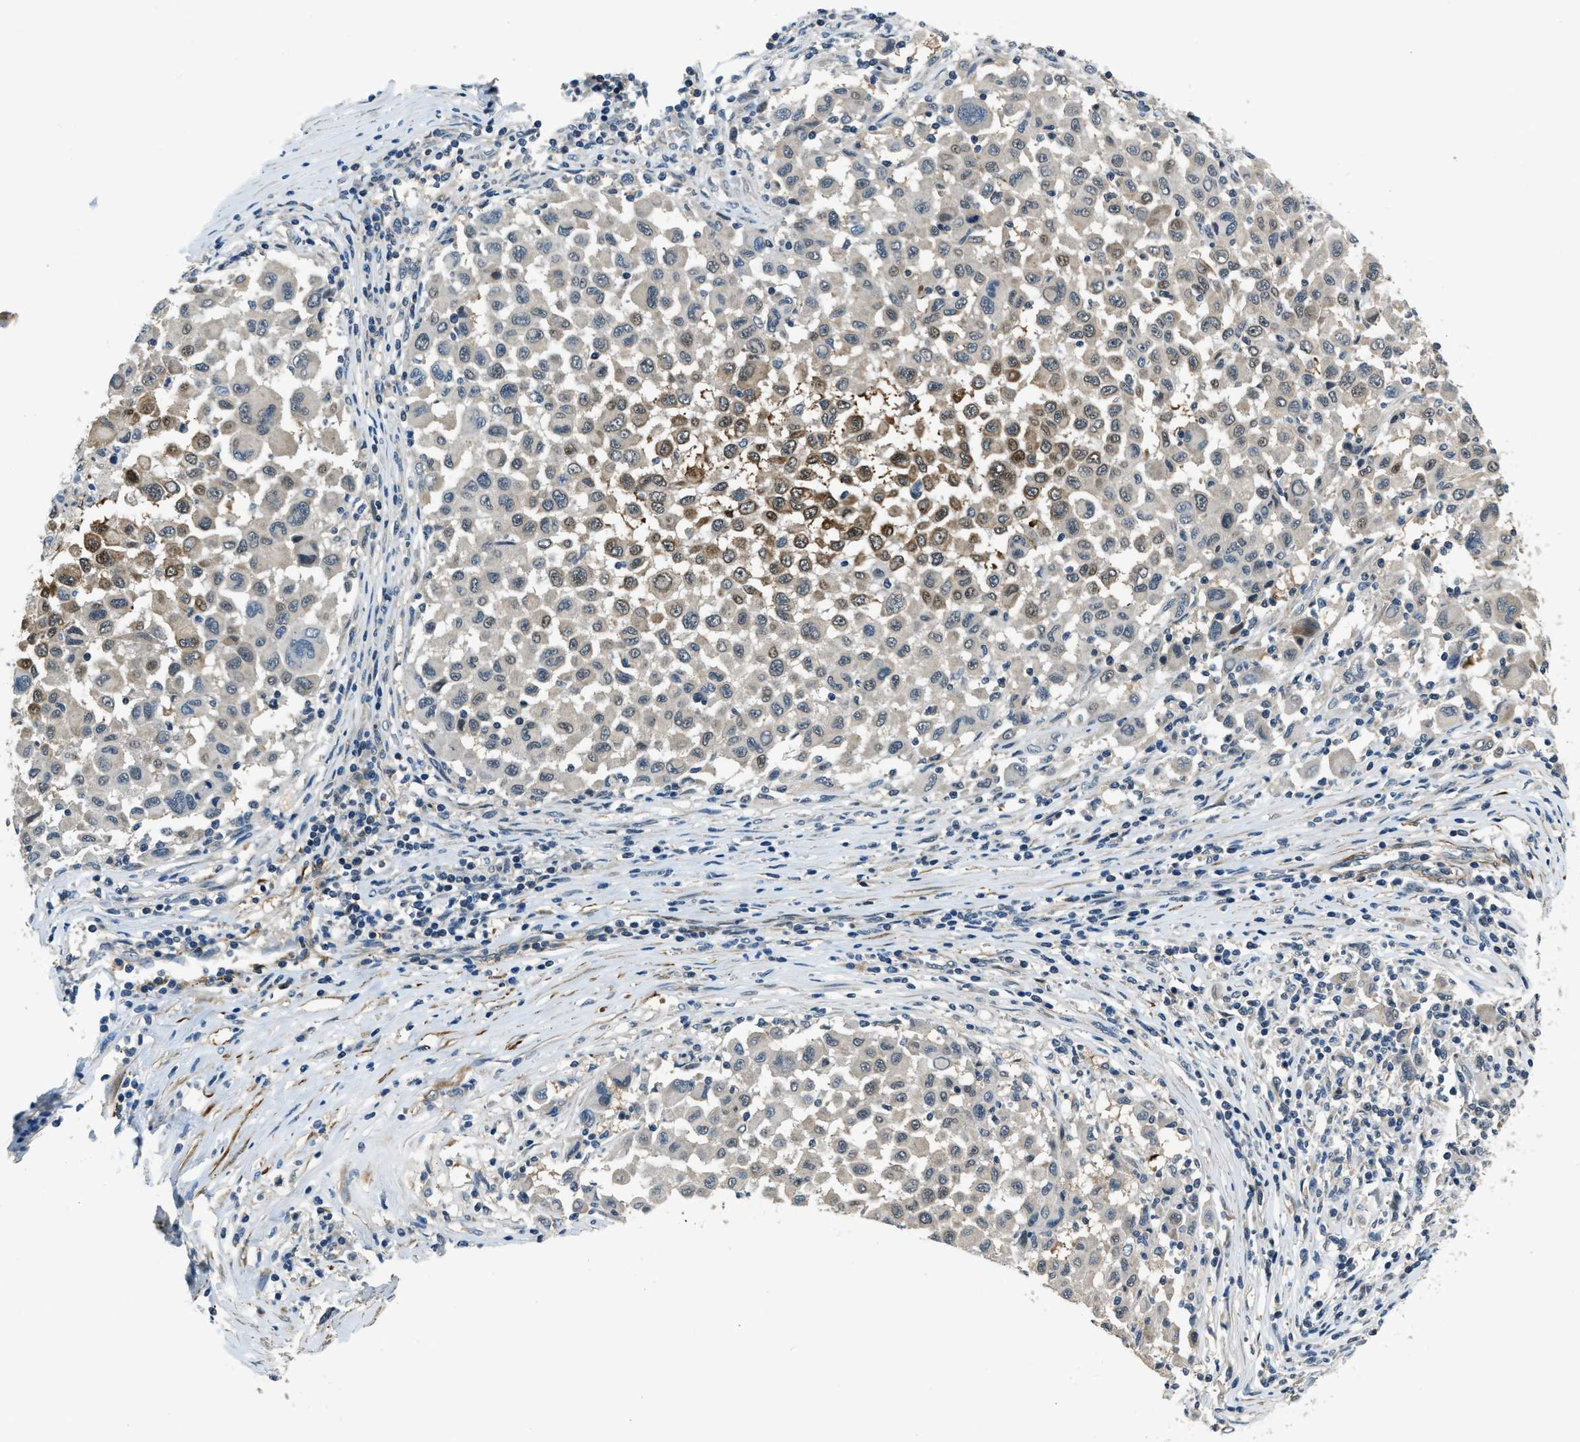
{"staining": {"intensity": "moderate", "quantity": "25%-75%", "location": "cytoplasmic/membranous"}, "tissue": "melanoma", "cell_type": "Tumor cells", "image_type": "cancer", "snomed": [{"axis": "morphology", "description": "Malignant melanoma, Metastatic site"}, {"axis": "topography", "description": "Lymph node"}], "caption": "Brown immunohistochemical staining in melanoma exhibits moderate cytoplasmic/membranous positivity in approximately 25%-75% of tumor cells.", "gene": "NUDCD3", "patient": {"sex": "male", "age": 61}}